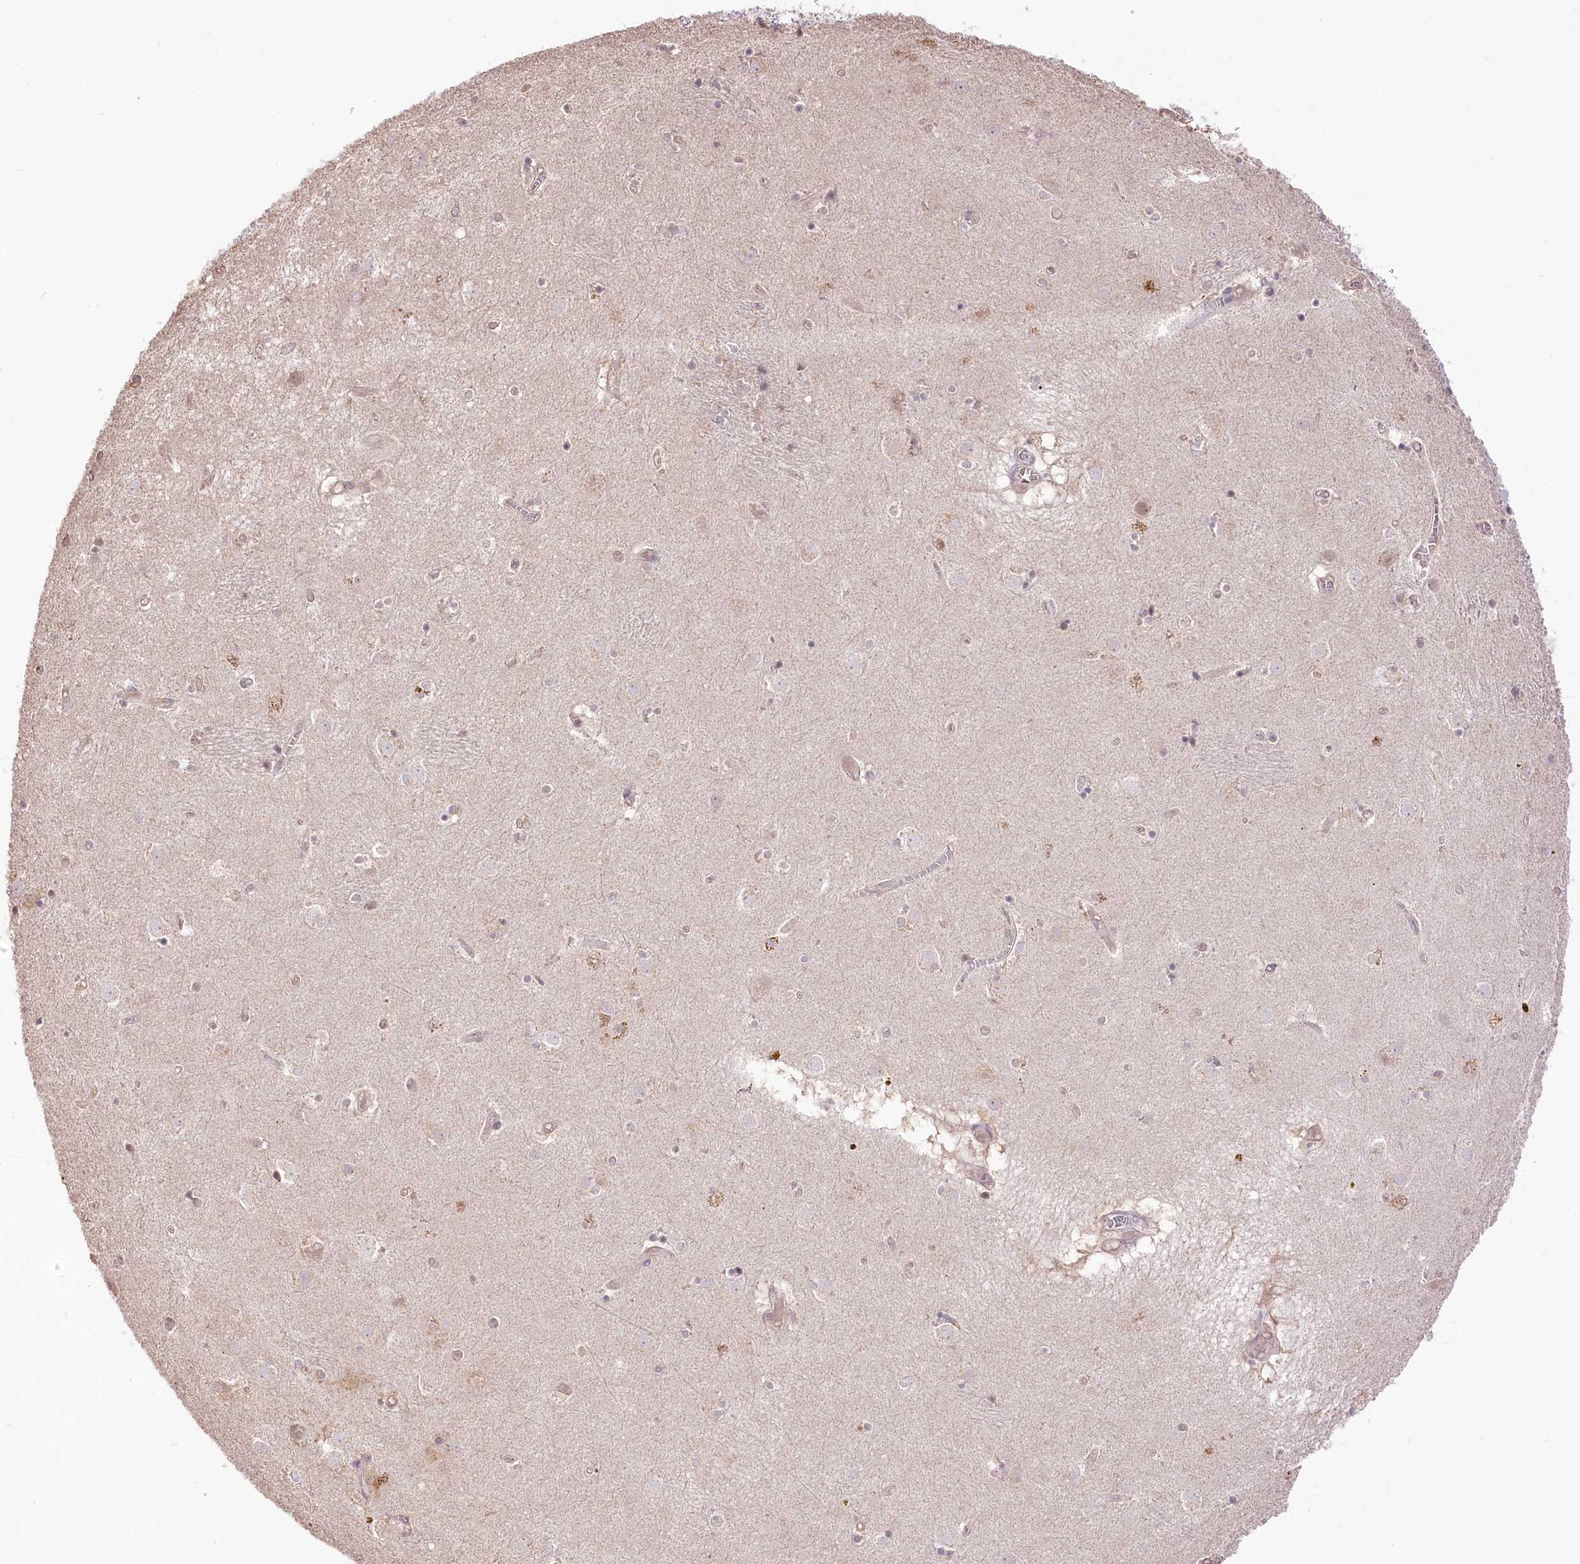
{"staining": {"intensity": "weak", "quantity": "25%-75%", "location": "cytoplasmic/membranous,nuclear"}, "tissue": "caudate", "cell_type": "Glial cells", "image_type": "normal", "snomed": [{"axis": "morphology", "description": "Normal tissue, NOS"}, {"axis": "topography", "description": "Lateral ventricle wall"}], "caption": "Immunohistochemical staining of benign caudate exhibits weak cytoplasmic/membranous,nuclear protein staining in approximately 25%-75% of glial cells.", "gene": "R3HDM2", "patient": {"sex": "male", "age": 70}}